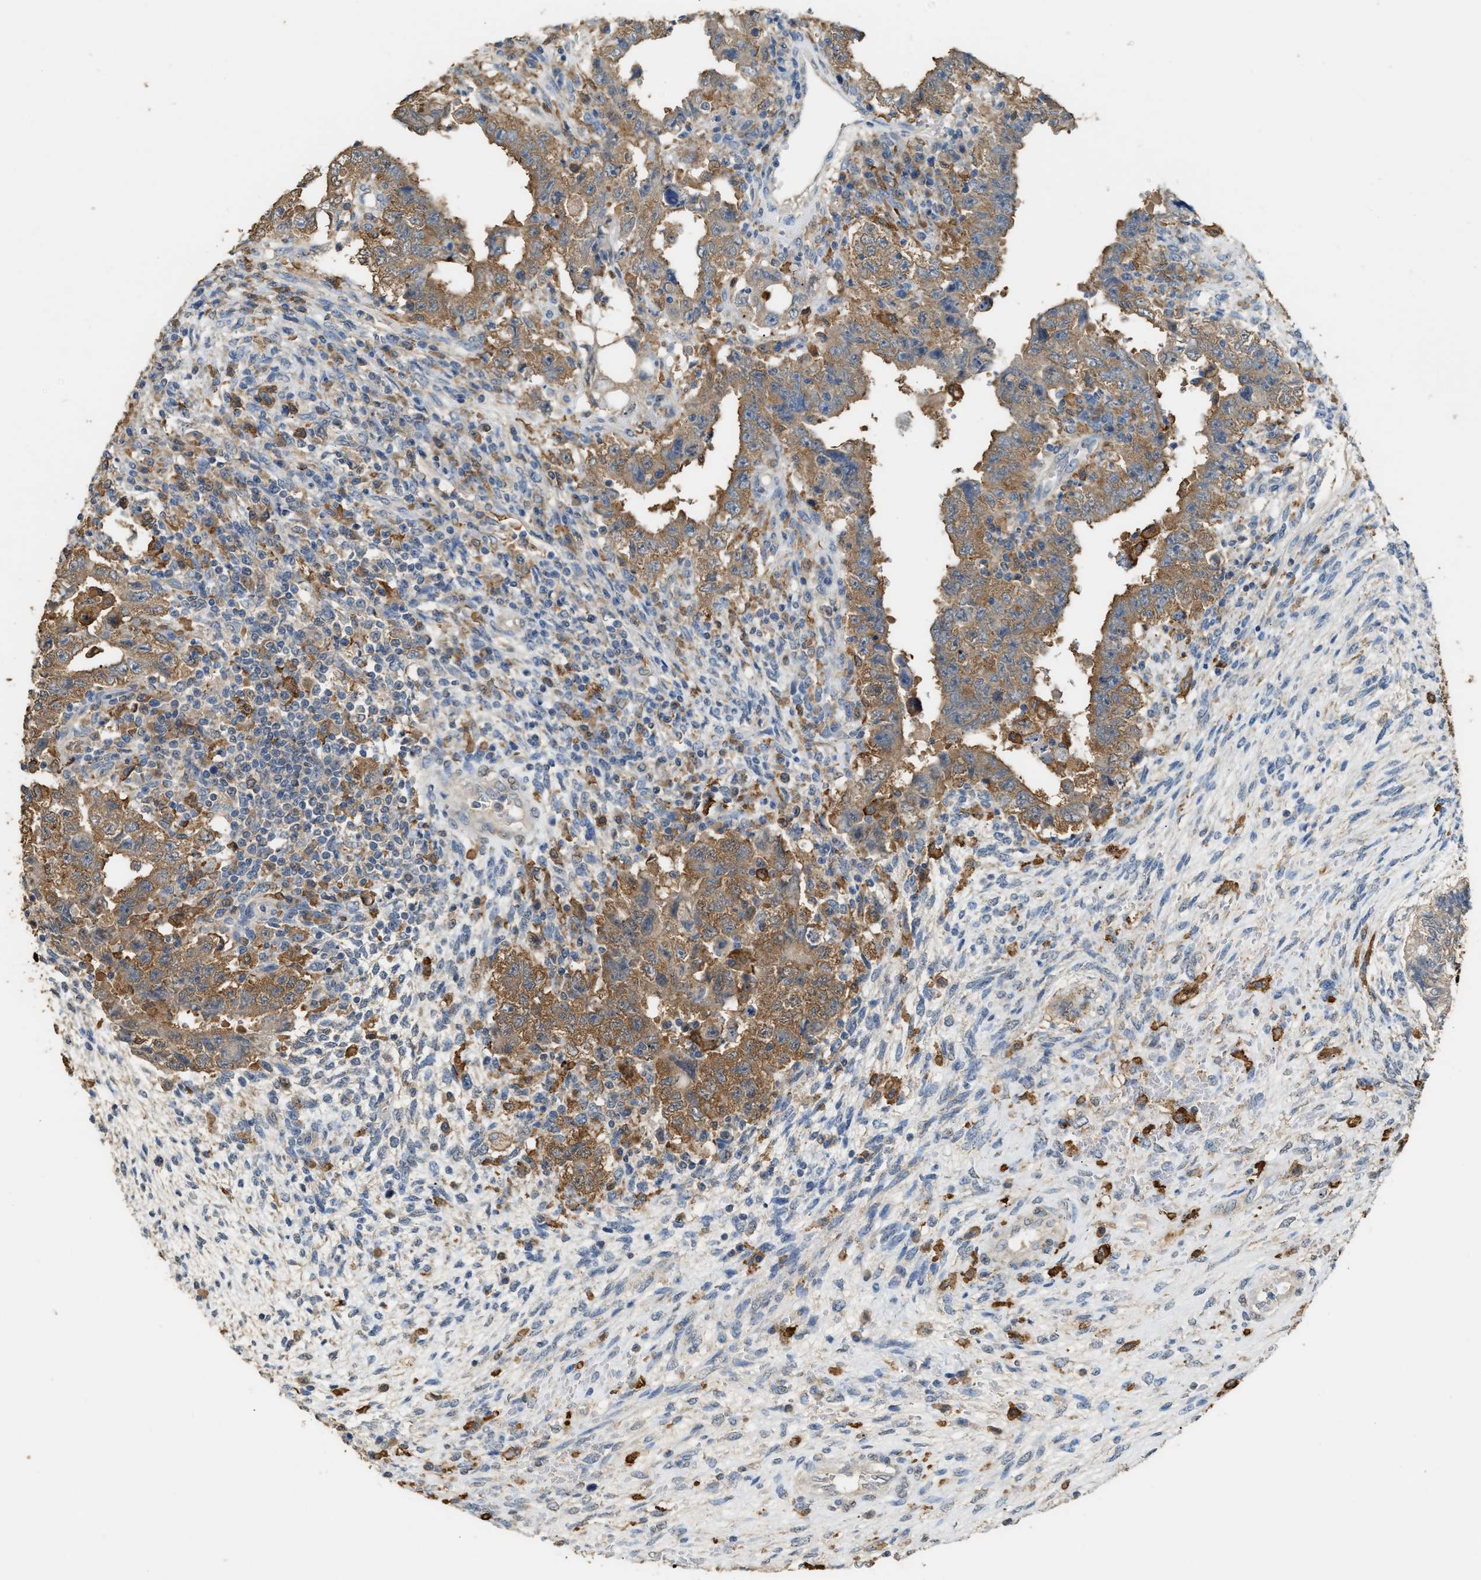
{"staining": {"intensity": "moderate", "quantity": ">75%", "location": "cytoplasmic/membranous"}, "tissue": "testis cancer", "cell_type": "Tumor cells", "image_type": "cancer", "snomed": [{"axis": "morphology", "description": "Carcinoma, Embryonal, NOS"}, {"axis": "topography", "description": "Testis"}], "caption": "There is medium levels of moderate cytoplasmic/membranous positivity in tumor cells of testis cancer, as demonstrated by immunohistochemical staining (brown color).", "gene": "GCN1", "patient": {"sex": "male", "age": 26}}